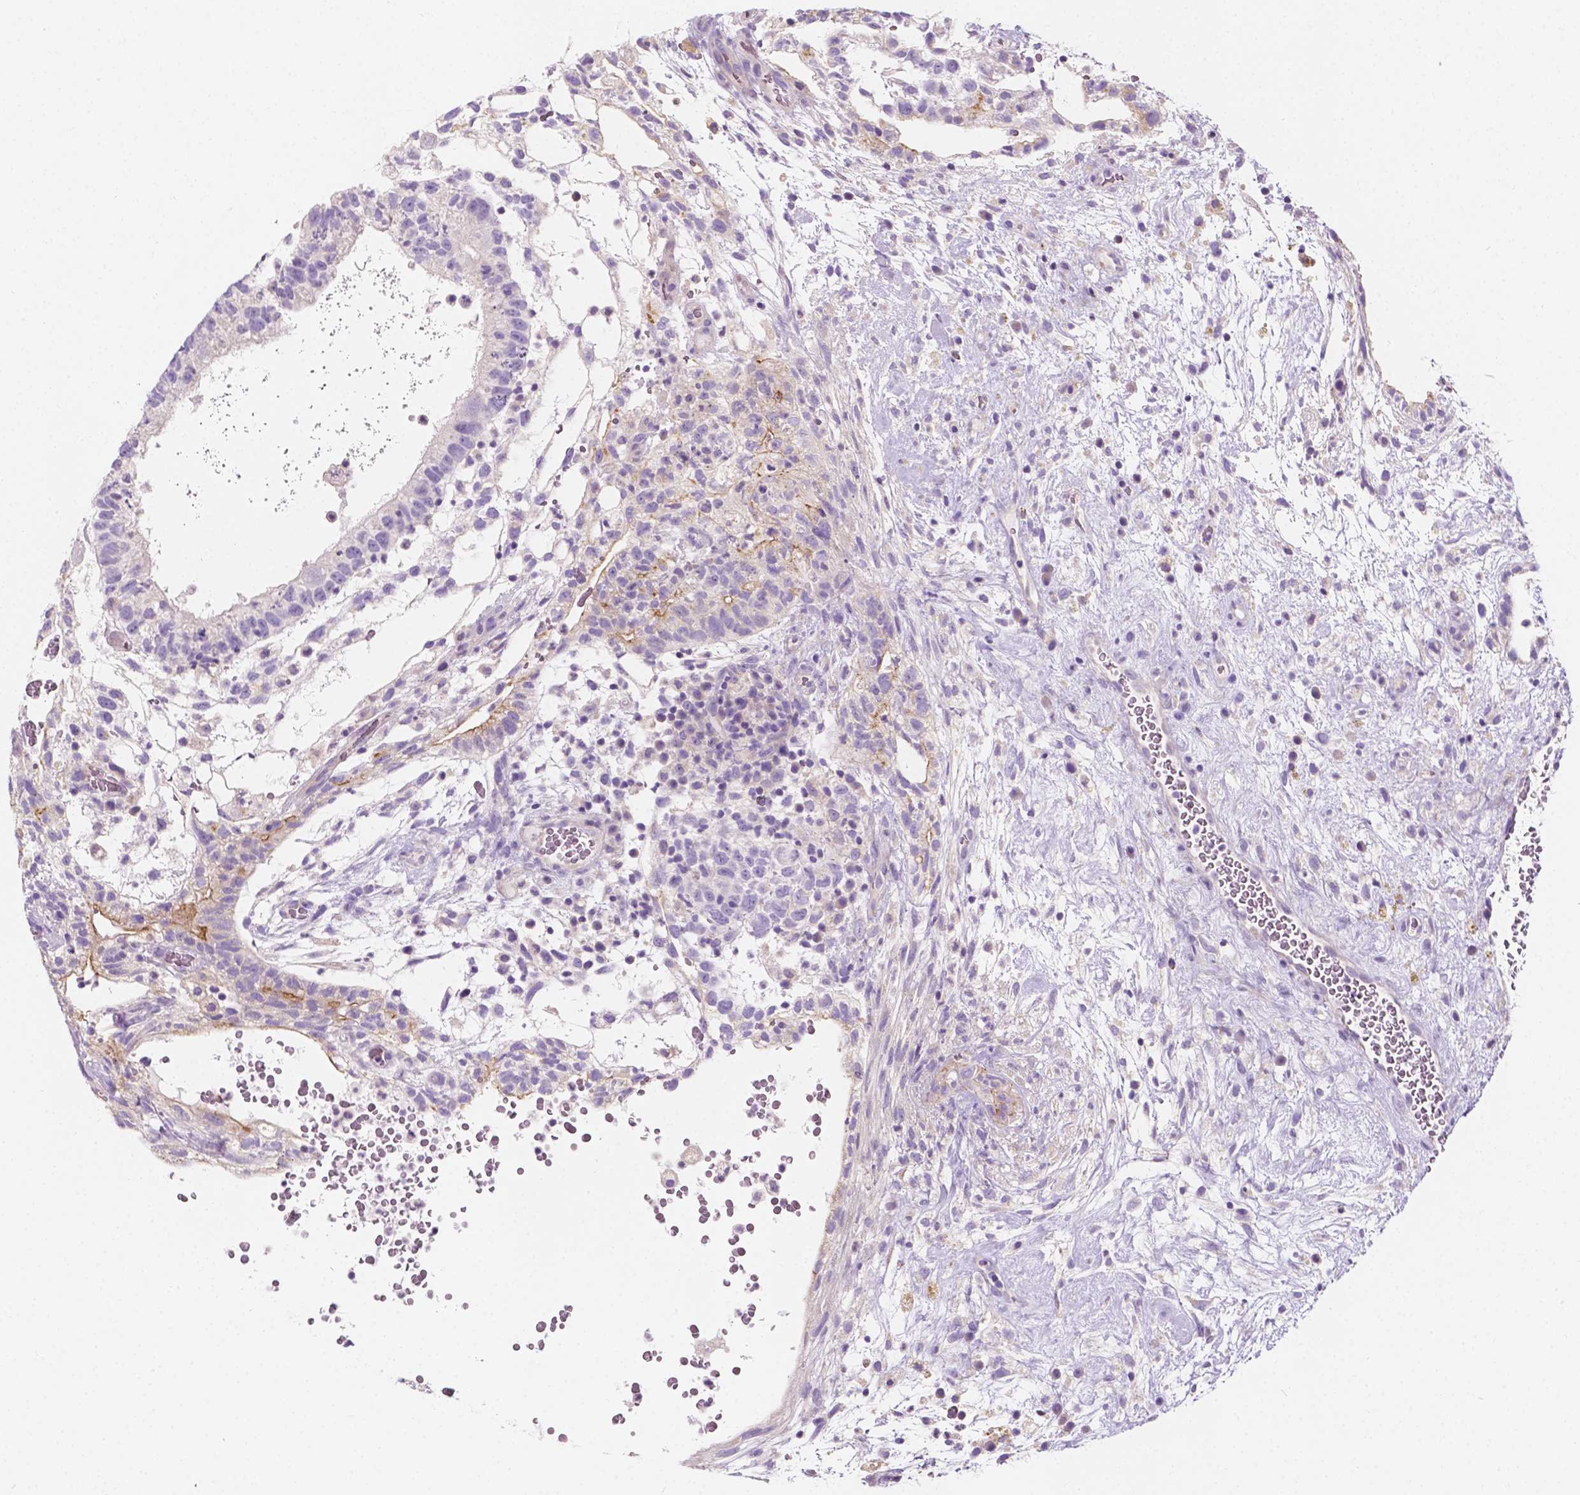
{"staining": {"intensity": "negative", "quantity": "none", "location": "none"}, "tissue": "testis cancer", "cell_type": "Tumor cells", "image_type": "cancer", "snomed": [{"axis": "morphology", "description": "Normal tissue, NOS"}, {"axis": "morphology", "description": "Carcinoma, Embryonal, NOS"}, {"axis": "topography", "description": "Testis"}], "caption": "IHC image of neoplastic tissue: testis cancer (embryonal carcinoma) stained with DAB (3,3'-diaminobenzidine) demonstrates no significant protein expression in tumor cells. Nuclei are stained in blue.", "gene": "SIRT2", "patient": {"sex": "male", "age": 32}}